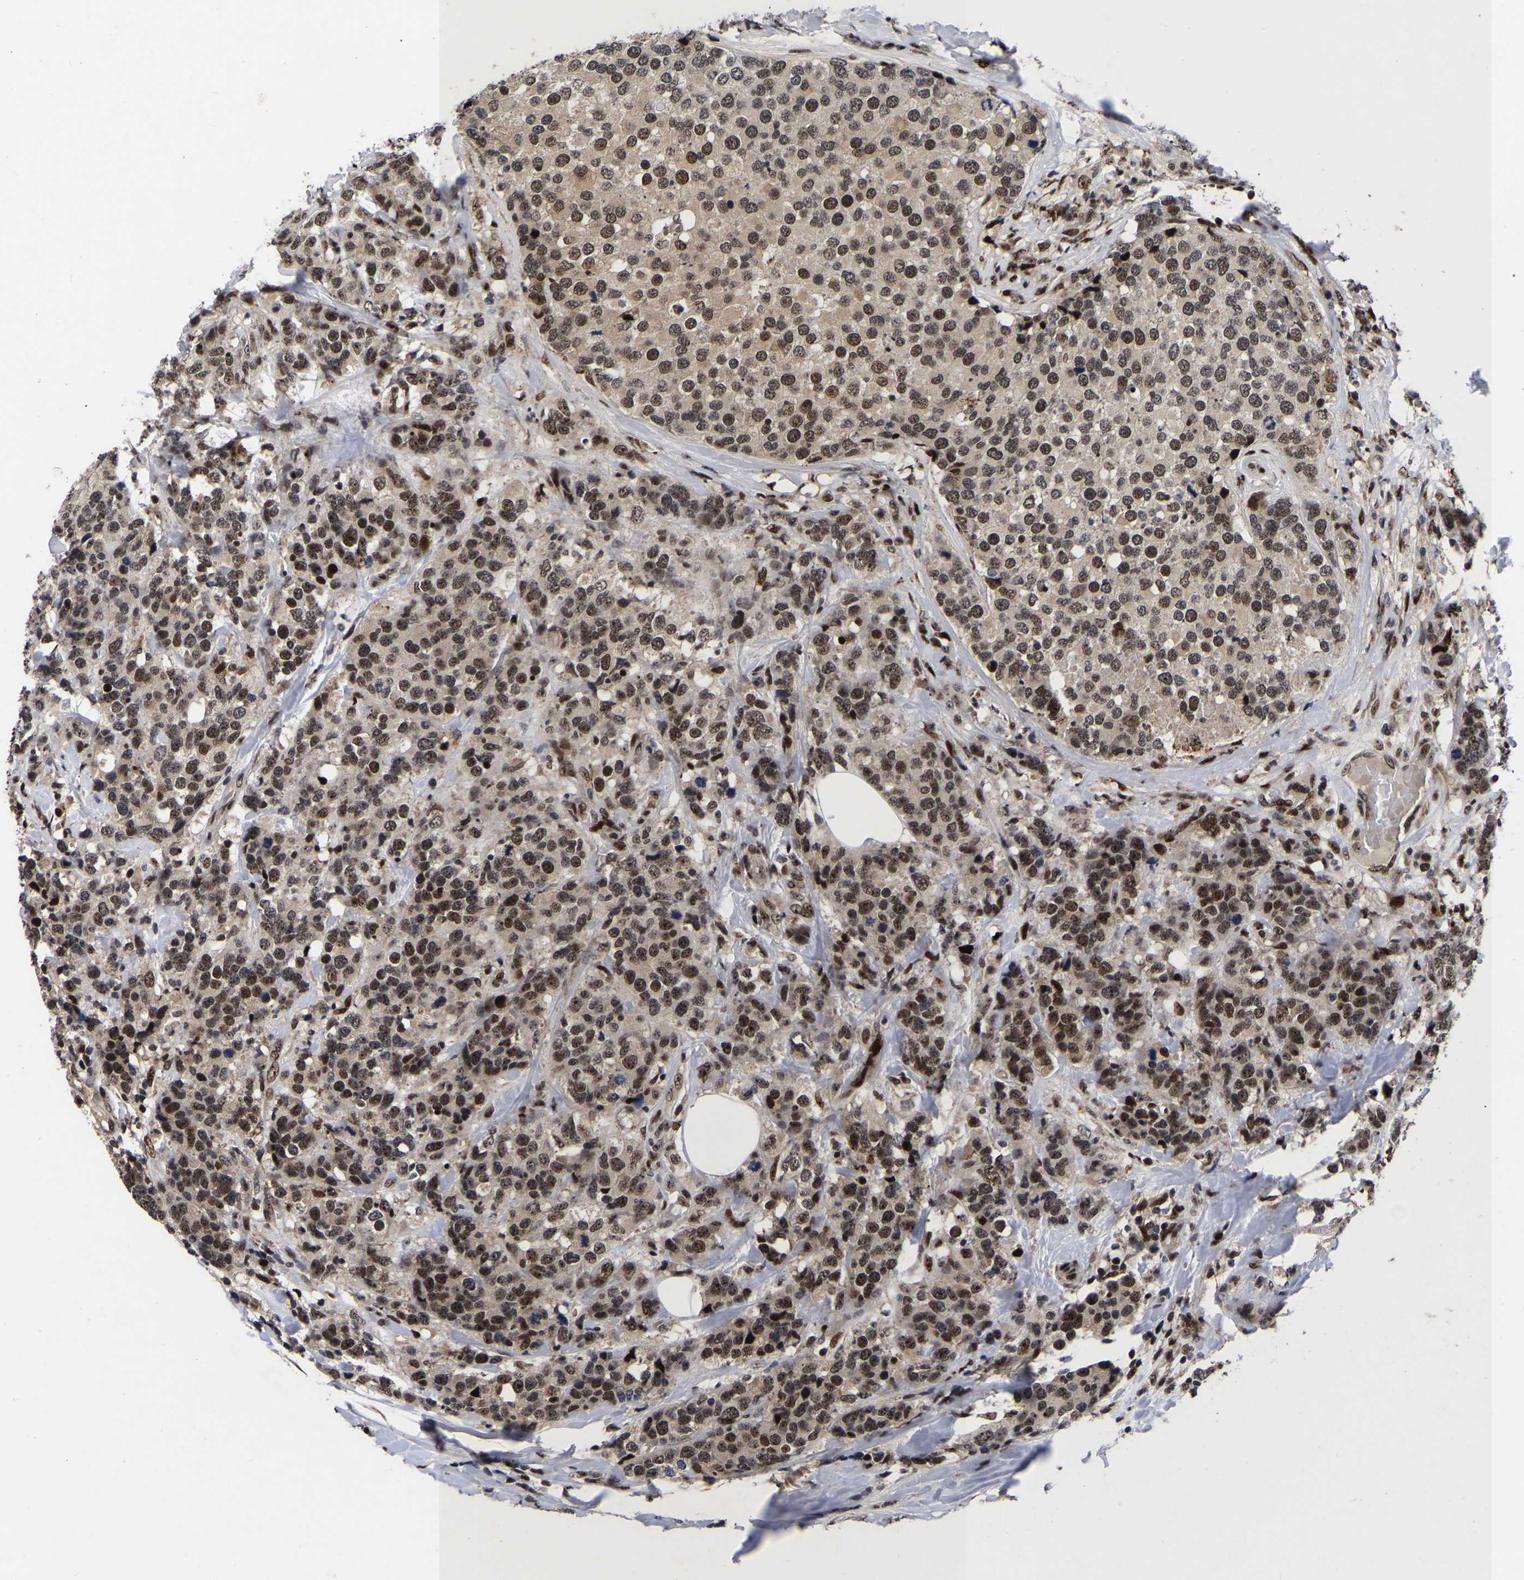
{"staining": {"intensity": "moderate", "quantity": ">75%", "location": "nuclear"}, "tissue": "breast cancer", "cell_type": "Tumor cells", "image_type": "cancer", "snomed": [{"axis": "morphology", "description": "Lobular carcinoma"}, {"axis": "topography", "description": "Breast"}], "caption": "This is a histology image of immunohistochemistry staining of lobular carcinoma (breast), which shows moderate staining in the nuclear of tumor cells.", "gene": "JUNB", "patient": {"sex": "female", "age": 59}}